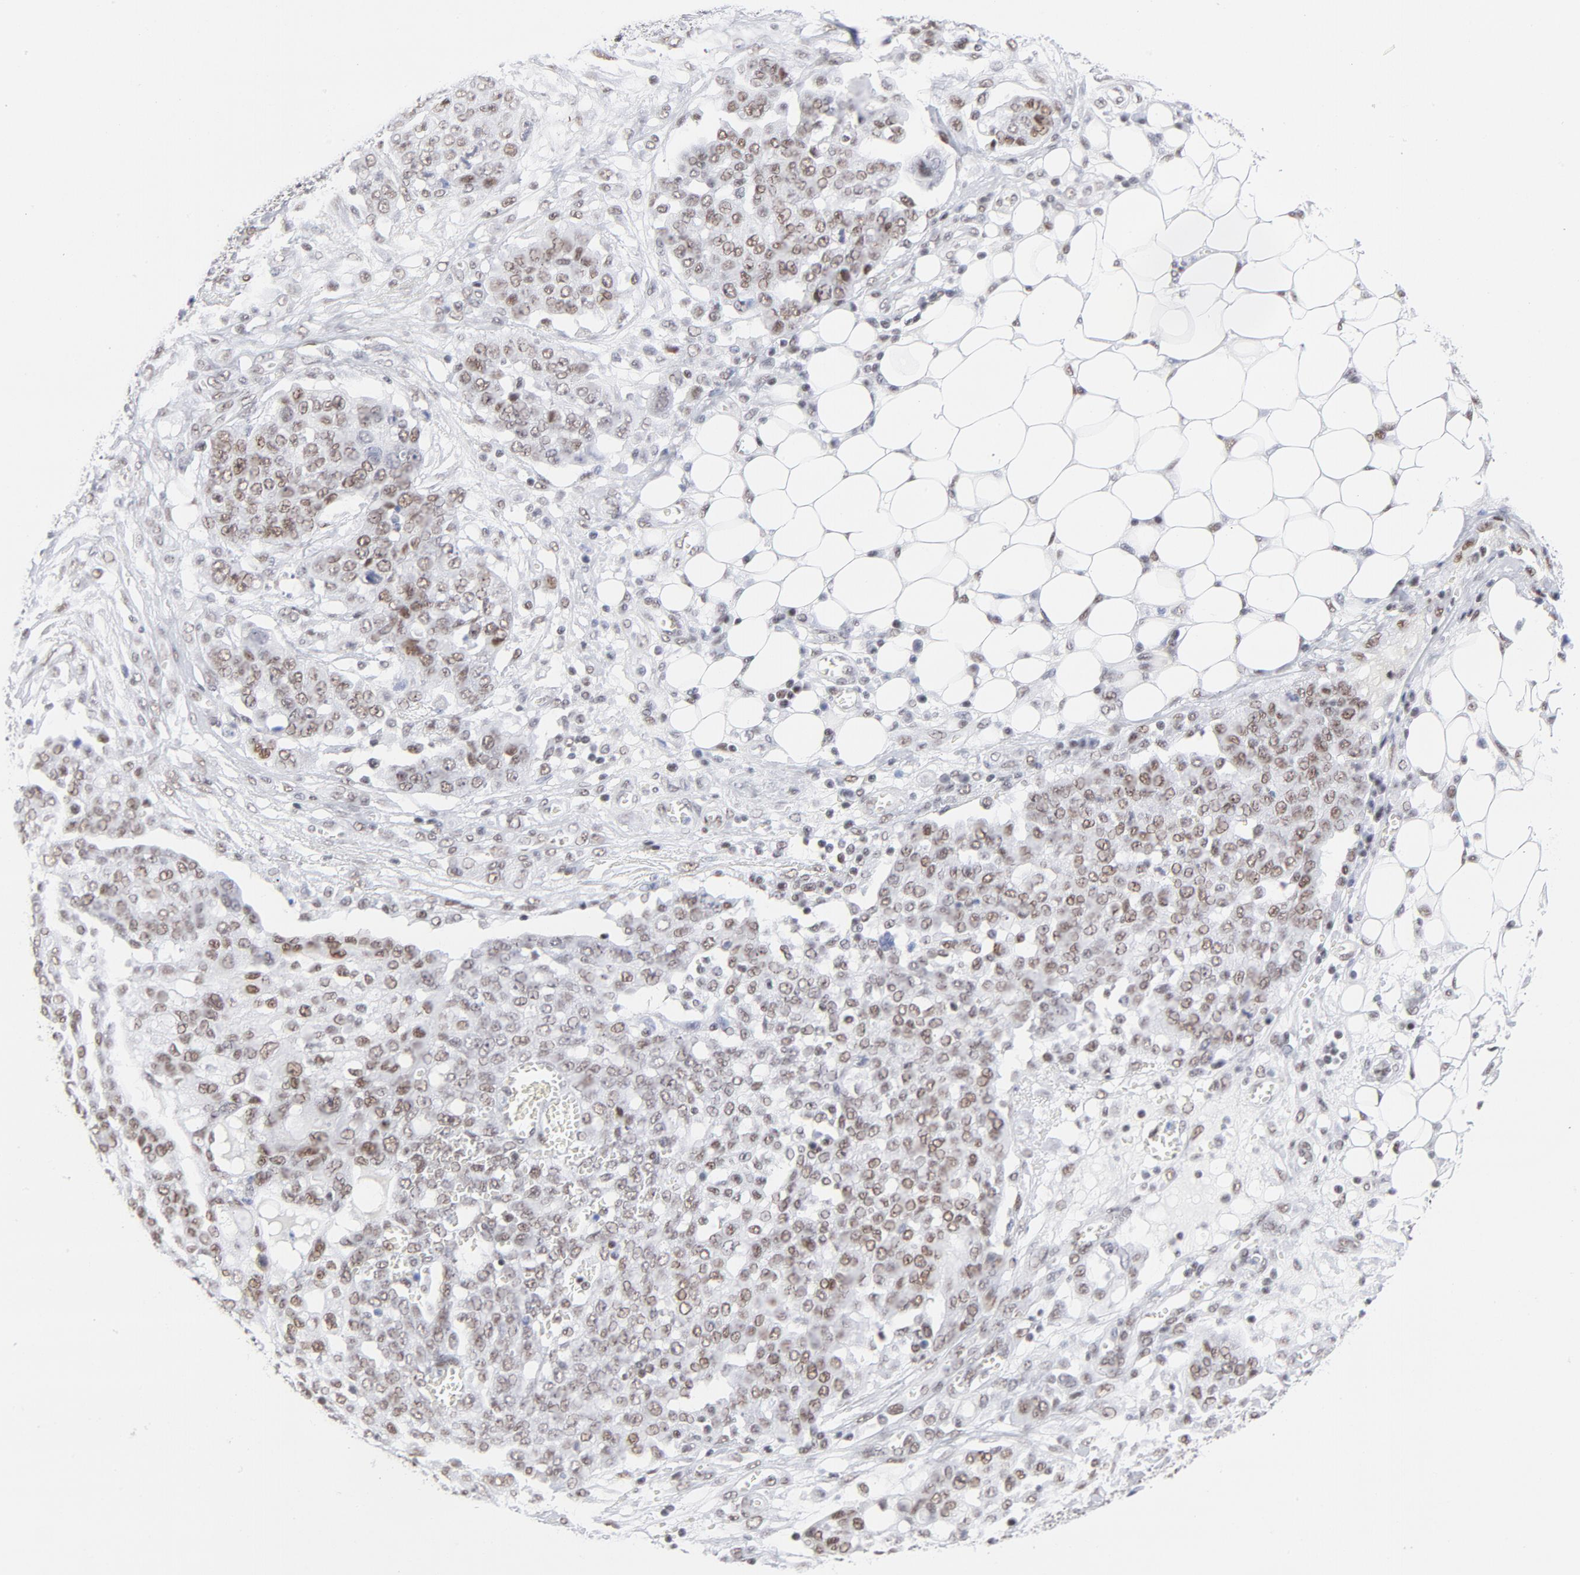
{"staining": {"intensity": "weak", "quantity": ">75%", "location": "nuclear"}, "tissue": "ovarian cancer", "cell_type": "Tumor cells", "image_type": "cancer", "snomed": [{"axis": "morphology", "description": "Cystadenocarcinoma, serous, NOS"}, {"axis": "topography", "description": "Soft tissue"}, {"axis": "topography", "description": "Ovary"}], "caption": "Ovarian cancer (serous cystadenocarcinoma) tissue displays weak nuclear staining in approximately >75% of tumor cells, visualized by immunohistochemistry.", "gene": "ATF2", "patient": {"sex": "female", "age": 57}}